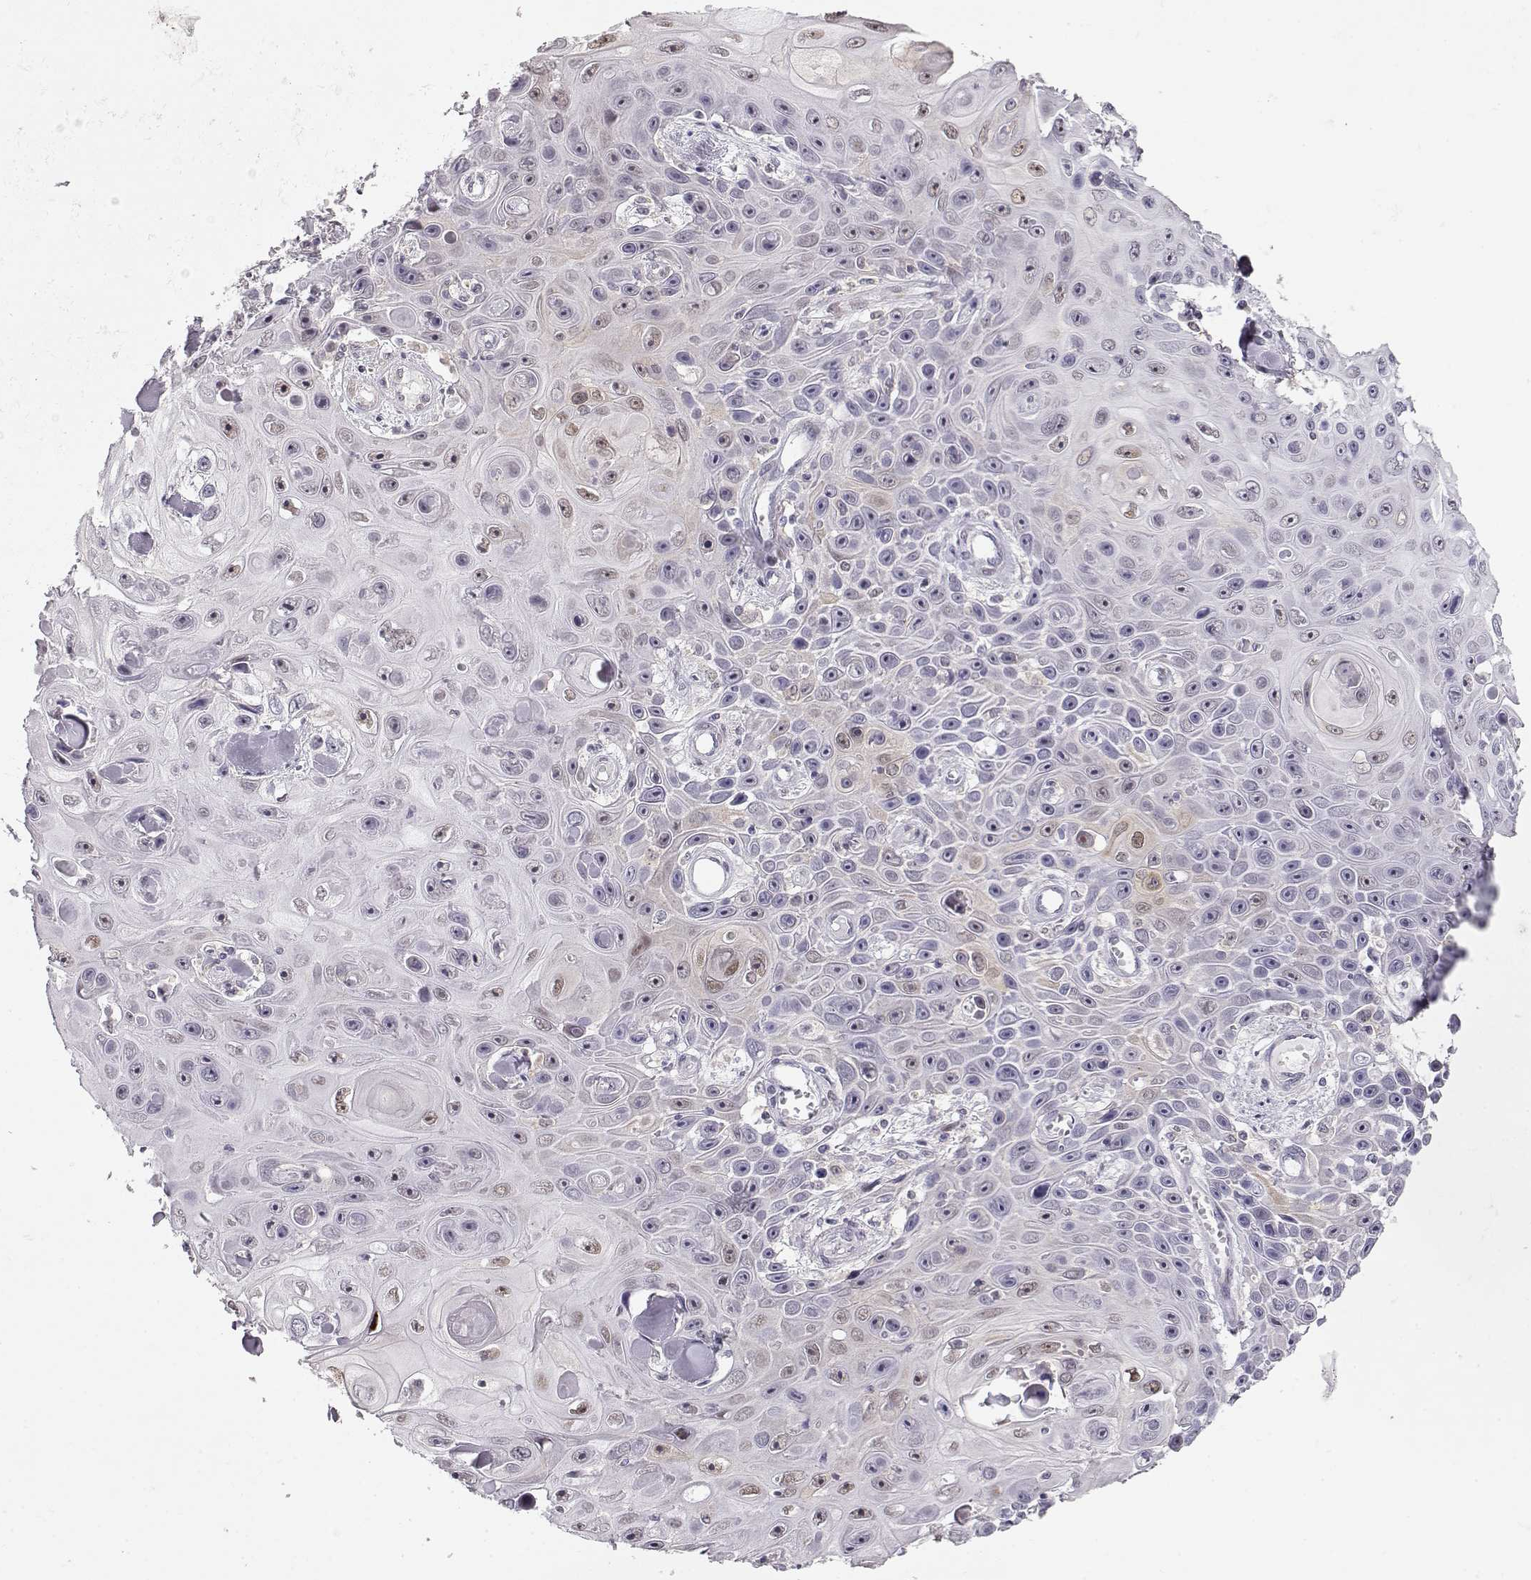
{"staining": {"intensity": "negative", "quantity": "none", "location": "none"}, "tissue": "skin cancer", "cell_type": "Tumor cells", "image_type": "cancer", "snomed": [{"axis": "morphology", "description": "Squamous cell carcinoma, NOS"}, {"axis": "topography", "description": "Skin"}], "caption": "A photomicrograph of skin squamous cell carcinoma stained for a protein shows no brown staining in tumor cells.", "gene": "TEPP", "patient": {"sex": "male", "age": 82}}